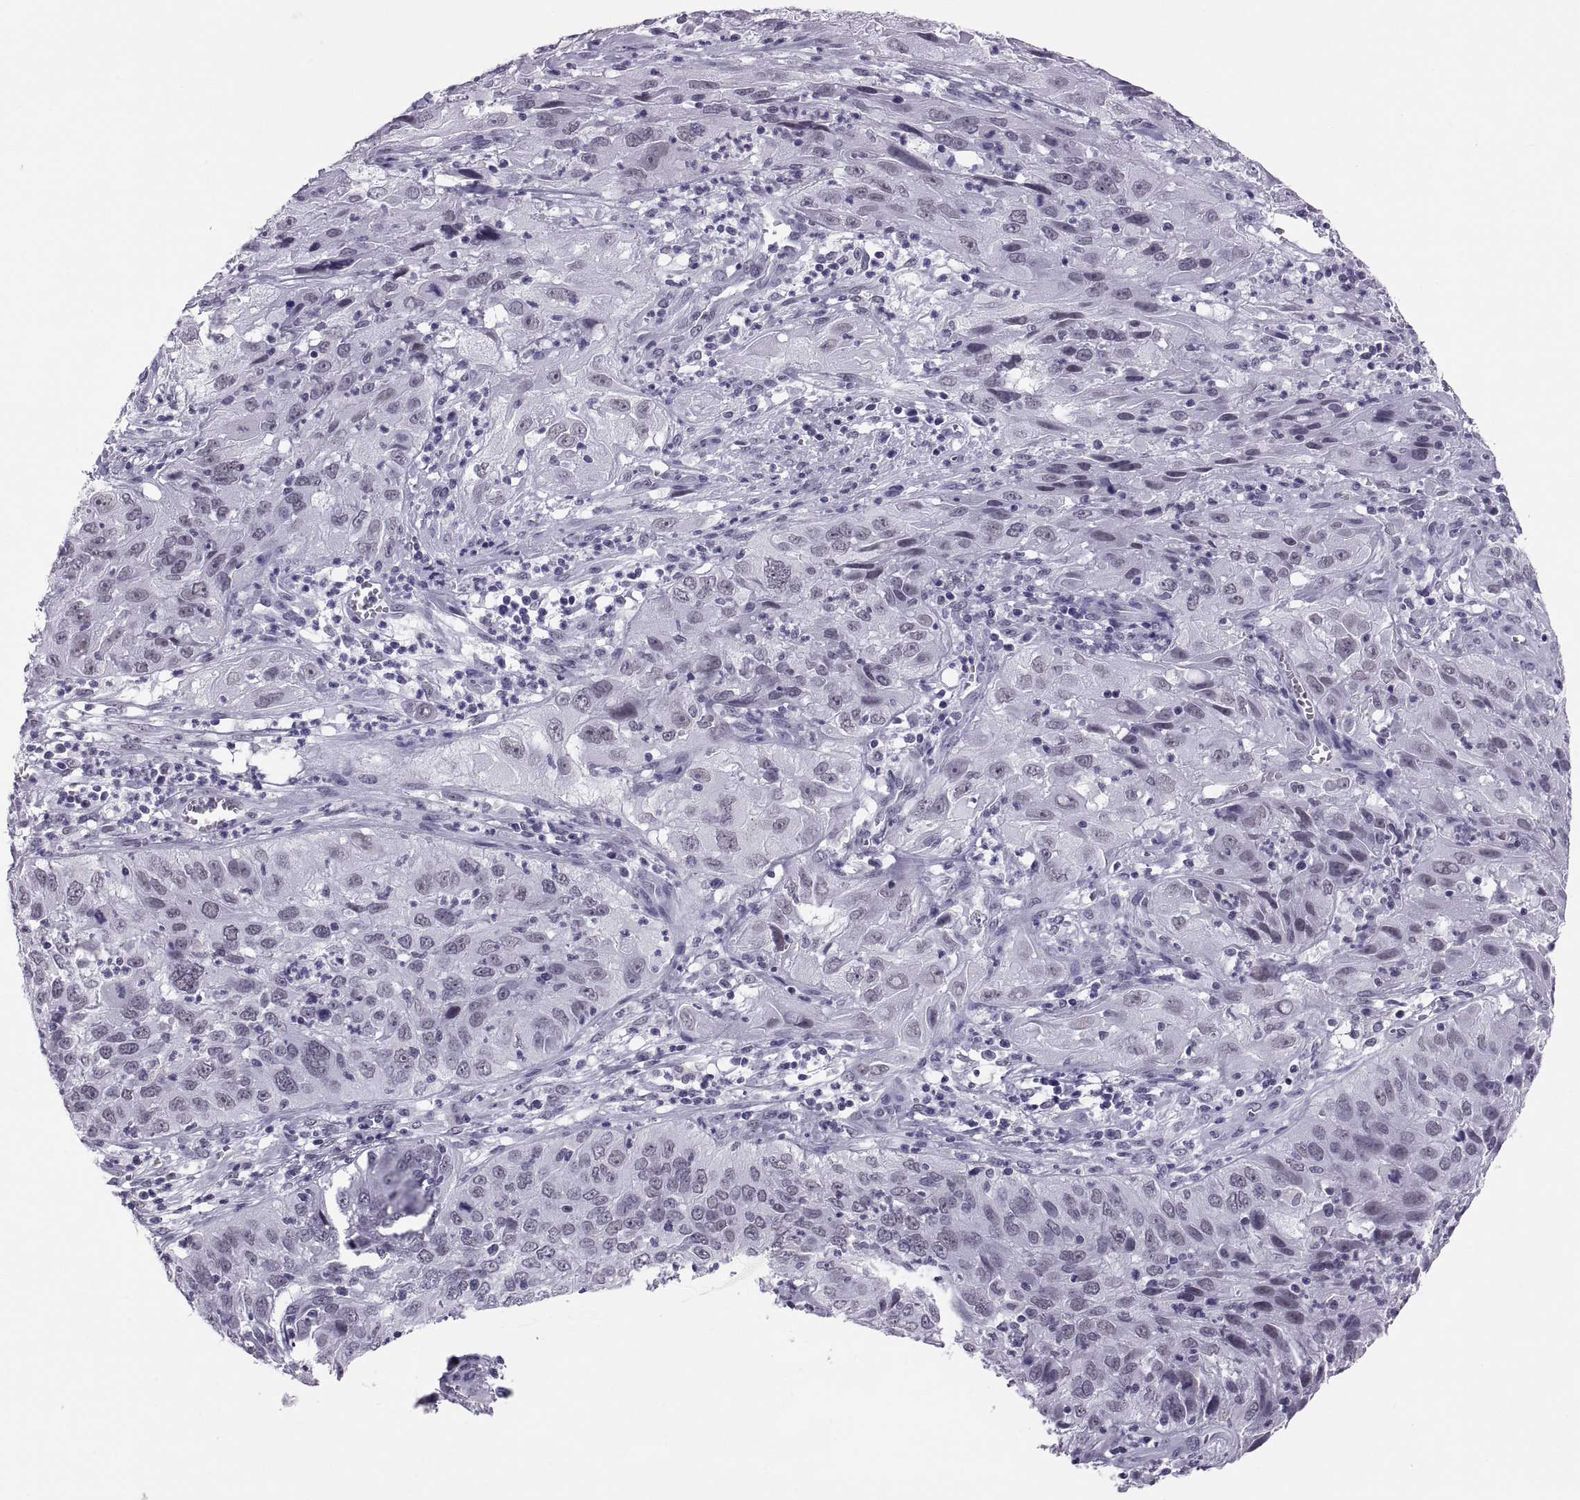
{"staining": {"intensity": "negative", "quantity": "none", "location": "none"}, "tissue": "cervical cancer", "cell_type": "Tumor cells", "image_type": "cancer", "snomed": [{"axis": "morphology", "description": "Squamous cell carcinoma, NOS"}, {"axis": "topography", "description": "Cervix"}], "caption": "IHC of cervical cancer (squamous cell carcinoma) displays no staining in tumor cells.", "gene": "NEUROD6", "patient": {"sex": "female", "age": 32}}